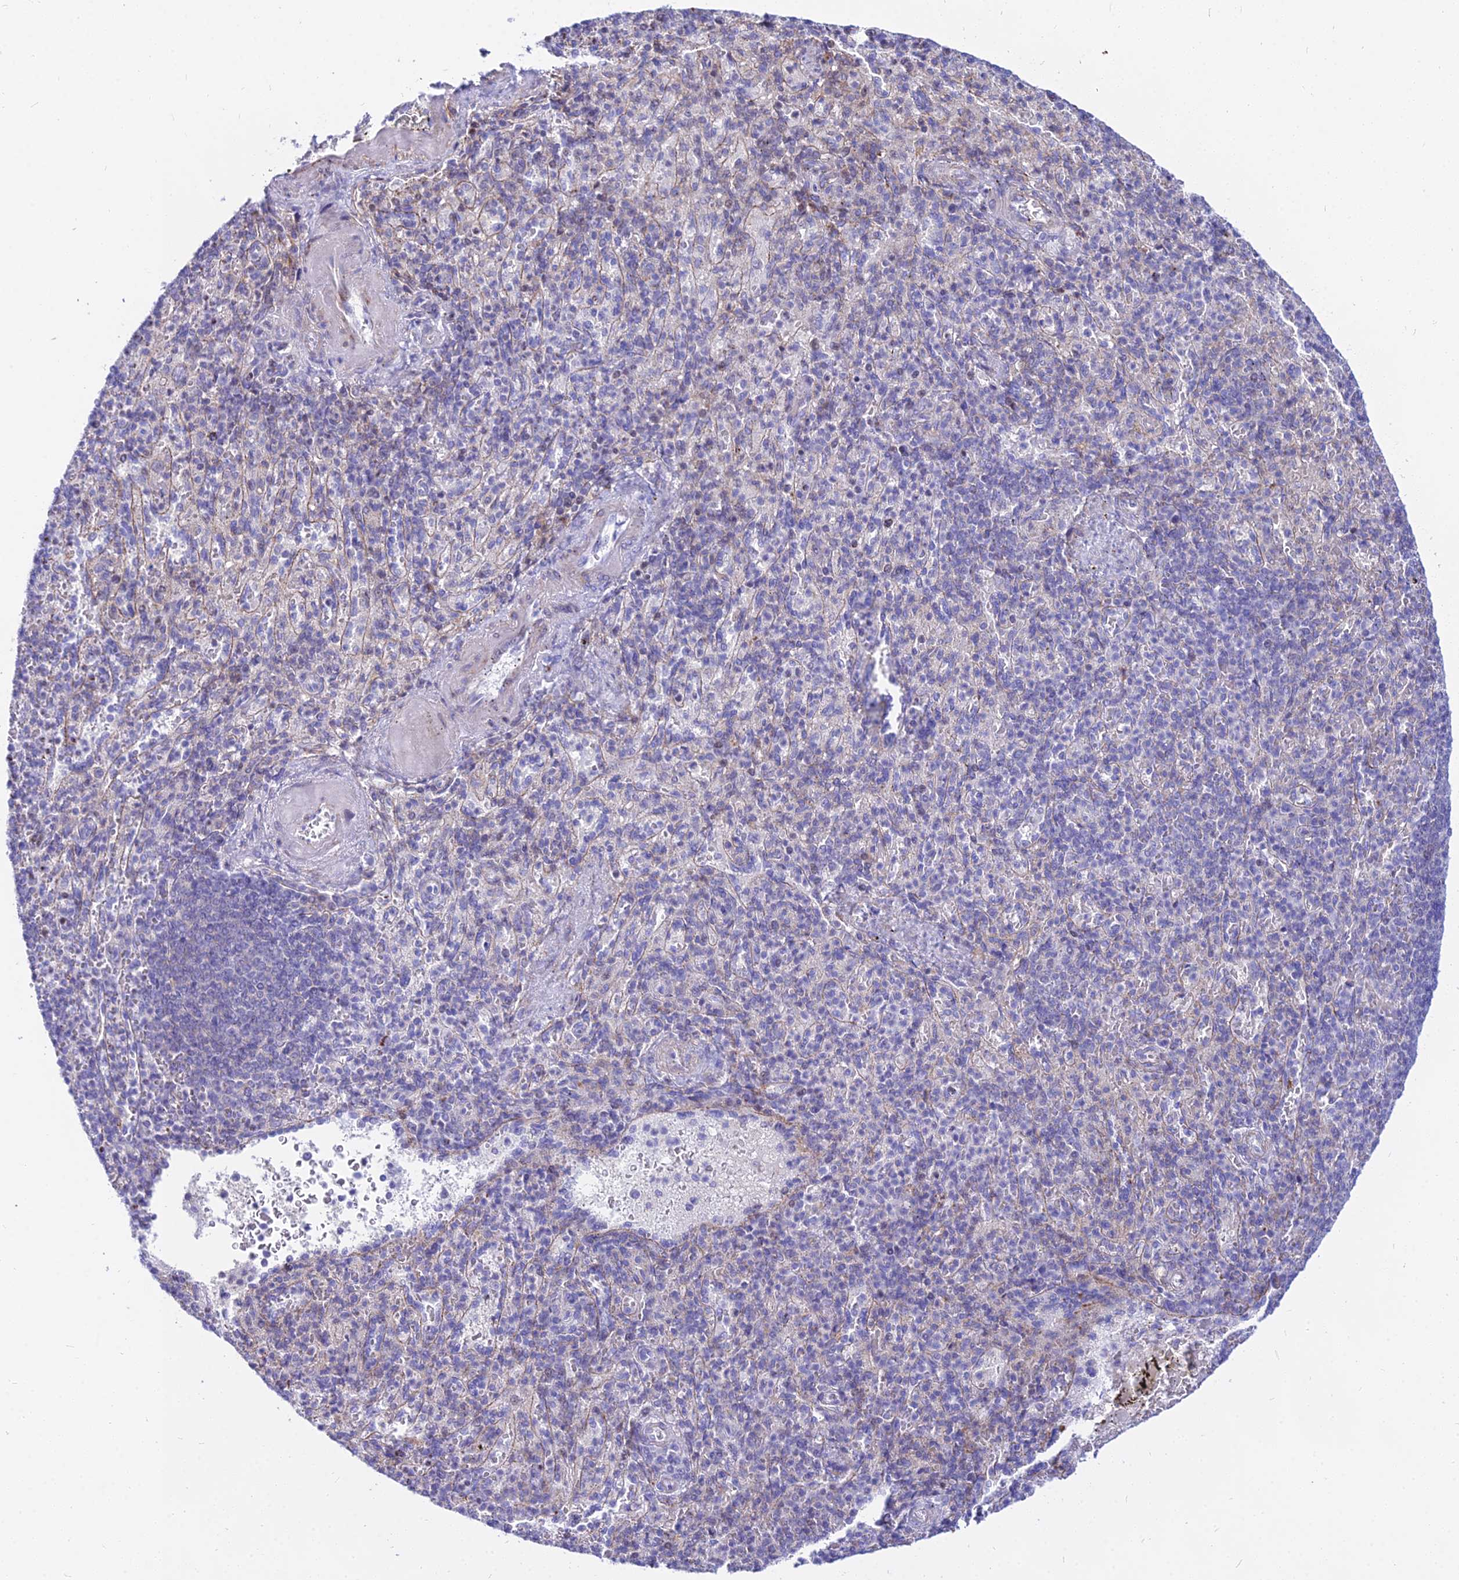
{"staining": {"intensity": "negative", "quantity": "none", "location": "none"}, "tissue": "spleen", "cell_type": "Cells in red pulp", "image_type": "normal", "snomed": [{"axis": "morphology", "description": "Normal tissue, NOS"}, {"axis": "topography", "description": "Spleen"}], "caption": "This is an IHC photomicrograph of unremarkable spleen. There is no positivity in cells in red pulp.", "gene": "DLX1", "patient": {"sex": "female", "age": 74}}